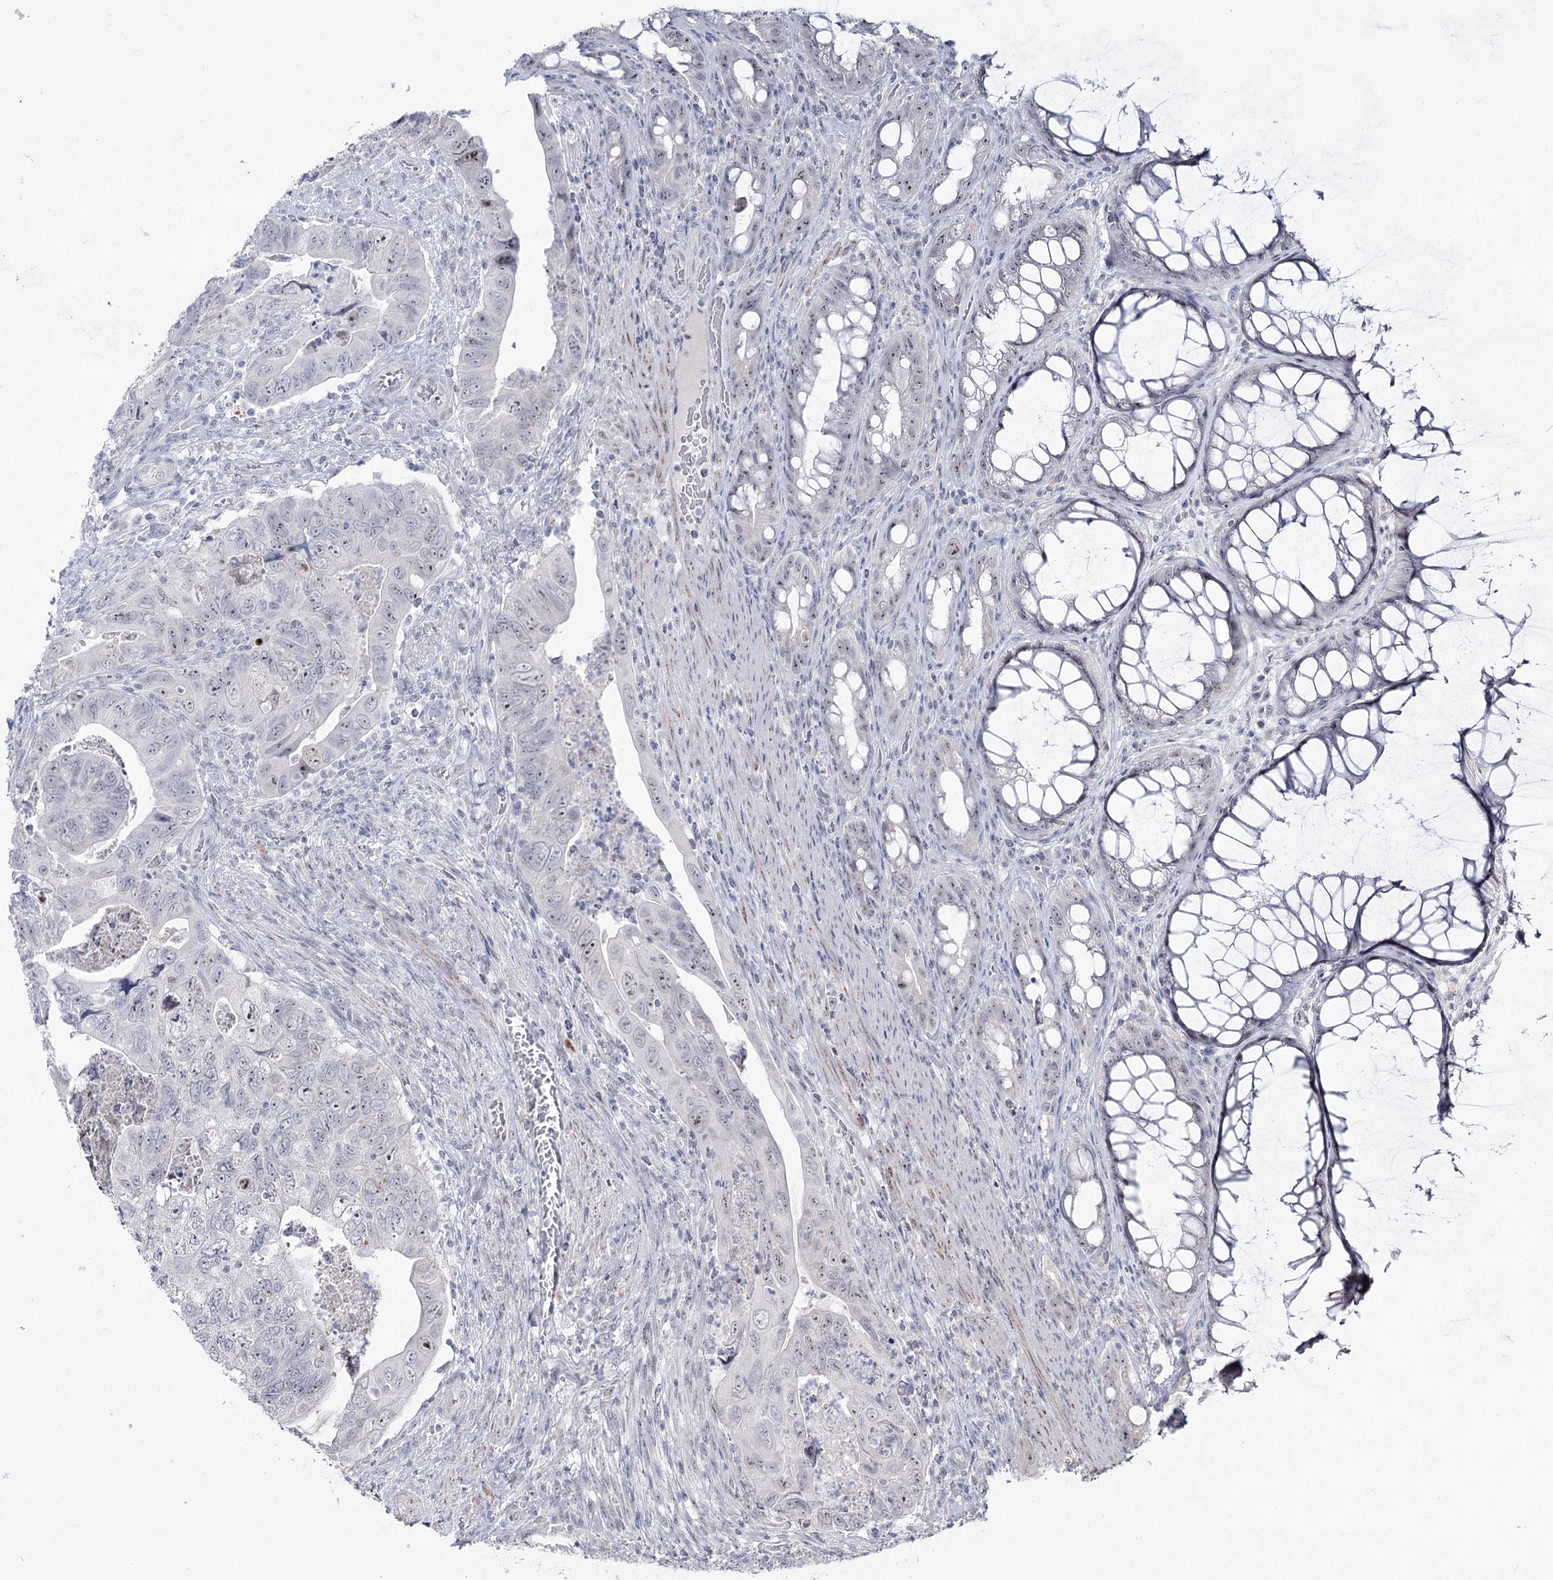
{"staining": {"intensity": "negative", "quantity": "none", "location": "none"}, "tissue": "colorectal cancer", "cell_type": "Tumor cells", "image_type": "cancer", "snomed": [{"axis": "morphology", "description": "Adenocarcinoma, NOS"}, {"axis": "topography", "description": "Rectum"}], "caption": "Colorectal adenocarcinoma stained for a protein using immunohistochemistry (IHC) displays no staining tumor cells.", "gene": "DDX50", "patient": {"sex": "male", "age": 63}}